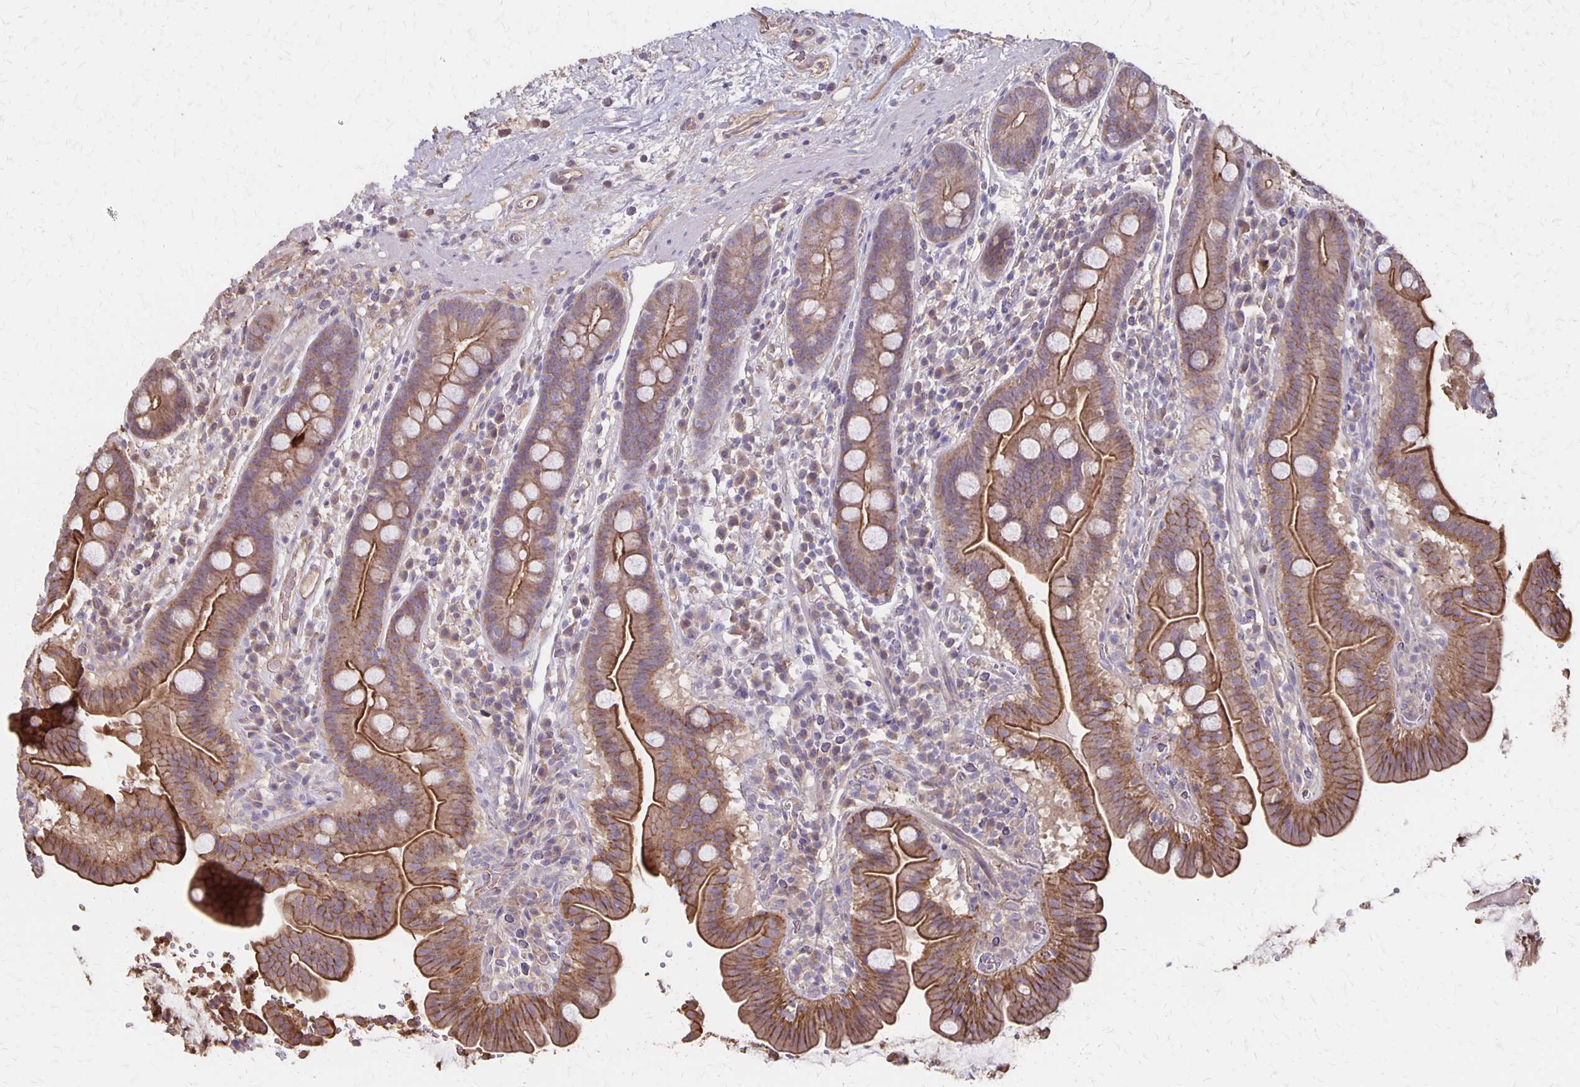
{"staining": {"intensity": "strong", "quantity": ">75%", "location": "cytoplasmic/membranous"}, "tissue": "small intestine", "cell_type": "Glandular cells", "image_type": "normal", "snomed": [{"axis": "morphology", "description": "Normal tissue, NOS"}, {"axis": "topography", "description": "Small intestine"}], "caption": "The immunohistochemical stain highlights strong cytoplasmic/membranous staining in glandular cells of normal small intestine. The staining was performed using DAB (3,3'-diaminobenzidine) to visualize the protein expression in brown, while the nuclei were stained in blue with hematoxylin (Magnification: 20x).", "gene": "PROM2", "patient": {"sex": "male", "age": 26}}